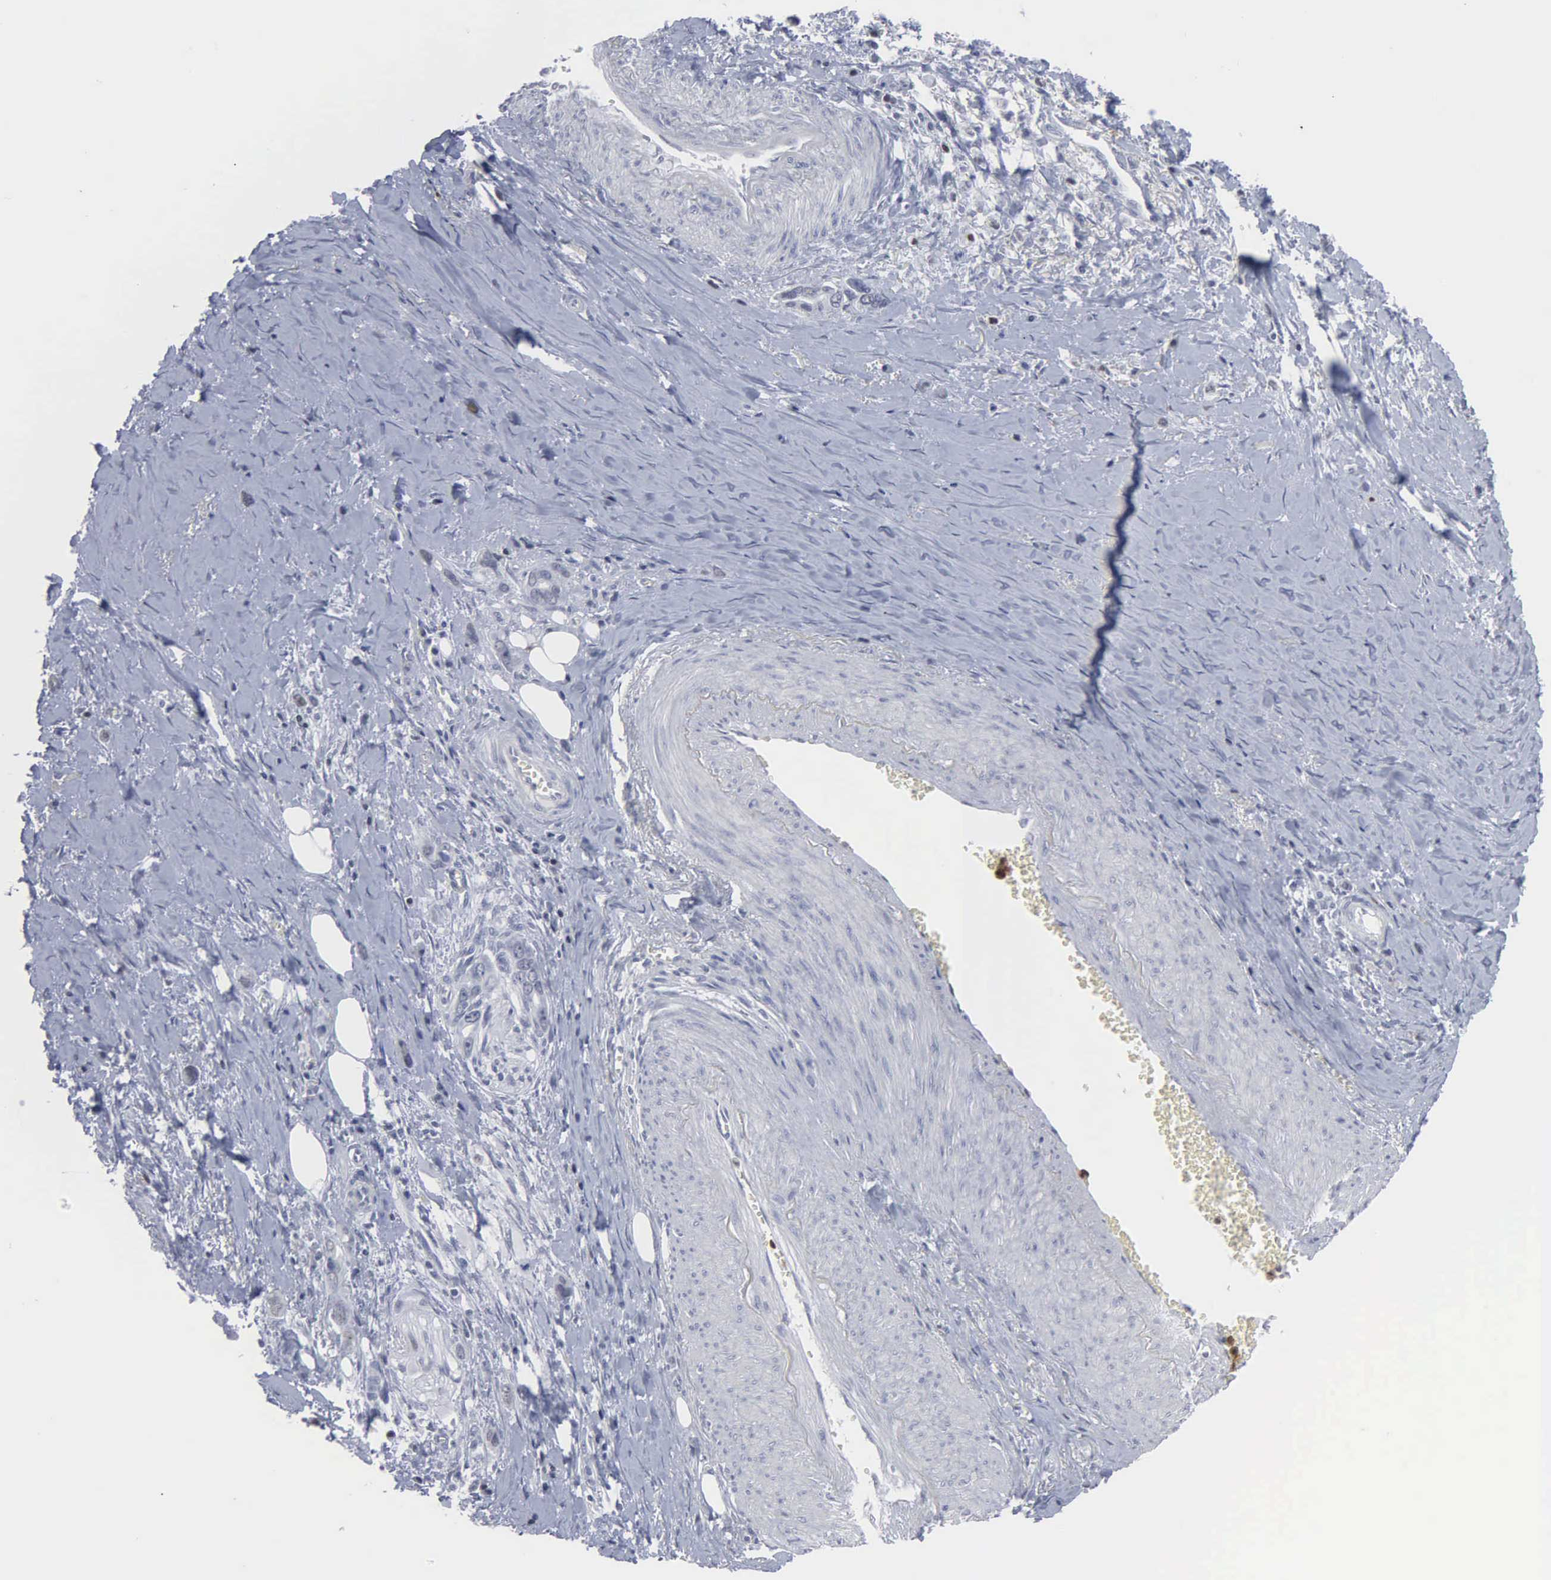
{"staining": {"intensity": "negative", "quantity": "none", "location": "none"}, "tissue": "stomach cancer", "cell_type": "Tumor cells", "image_type": "cancer", "snomed": [{"axis": "morphology", "description": "Adenocarcinoma, NOS"}, {"axis": "topography", "description": "Stomach"}], "caption": "There is no significant expression in tumor cells of stomach cancer (adenocarcinoma). (Brightfield microscopy of DAB immunohistochemistry (IHC) at high magnification).", "gene": "SPIN3", "patient": {"sex": "male", "age": 78}}